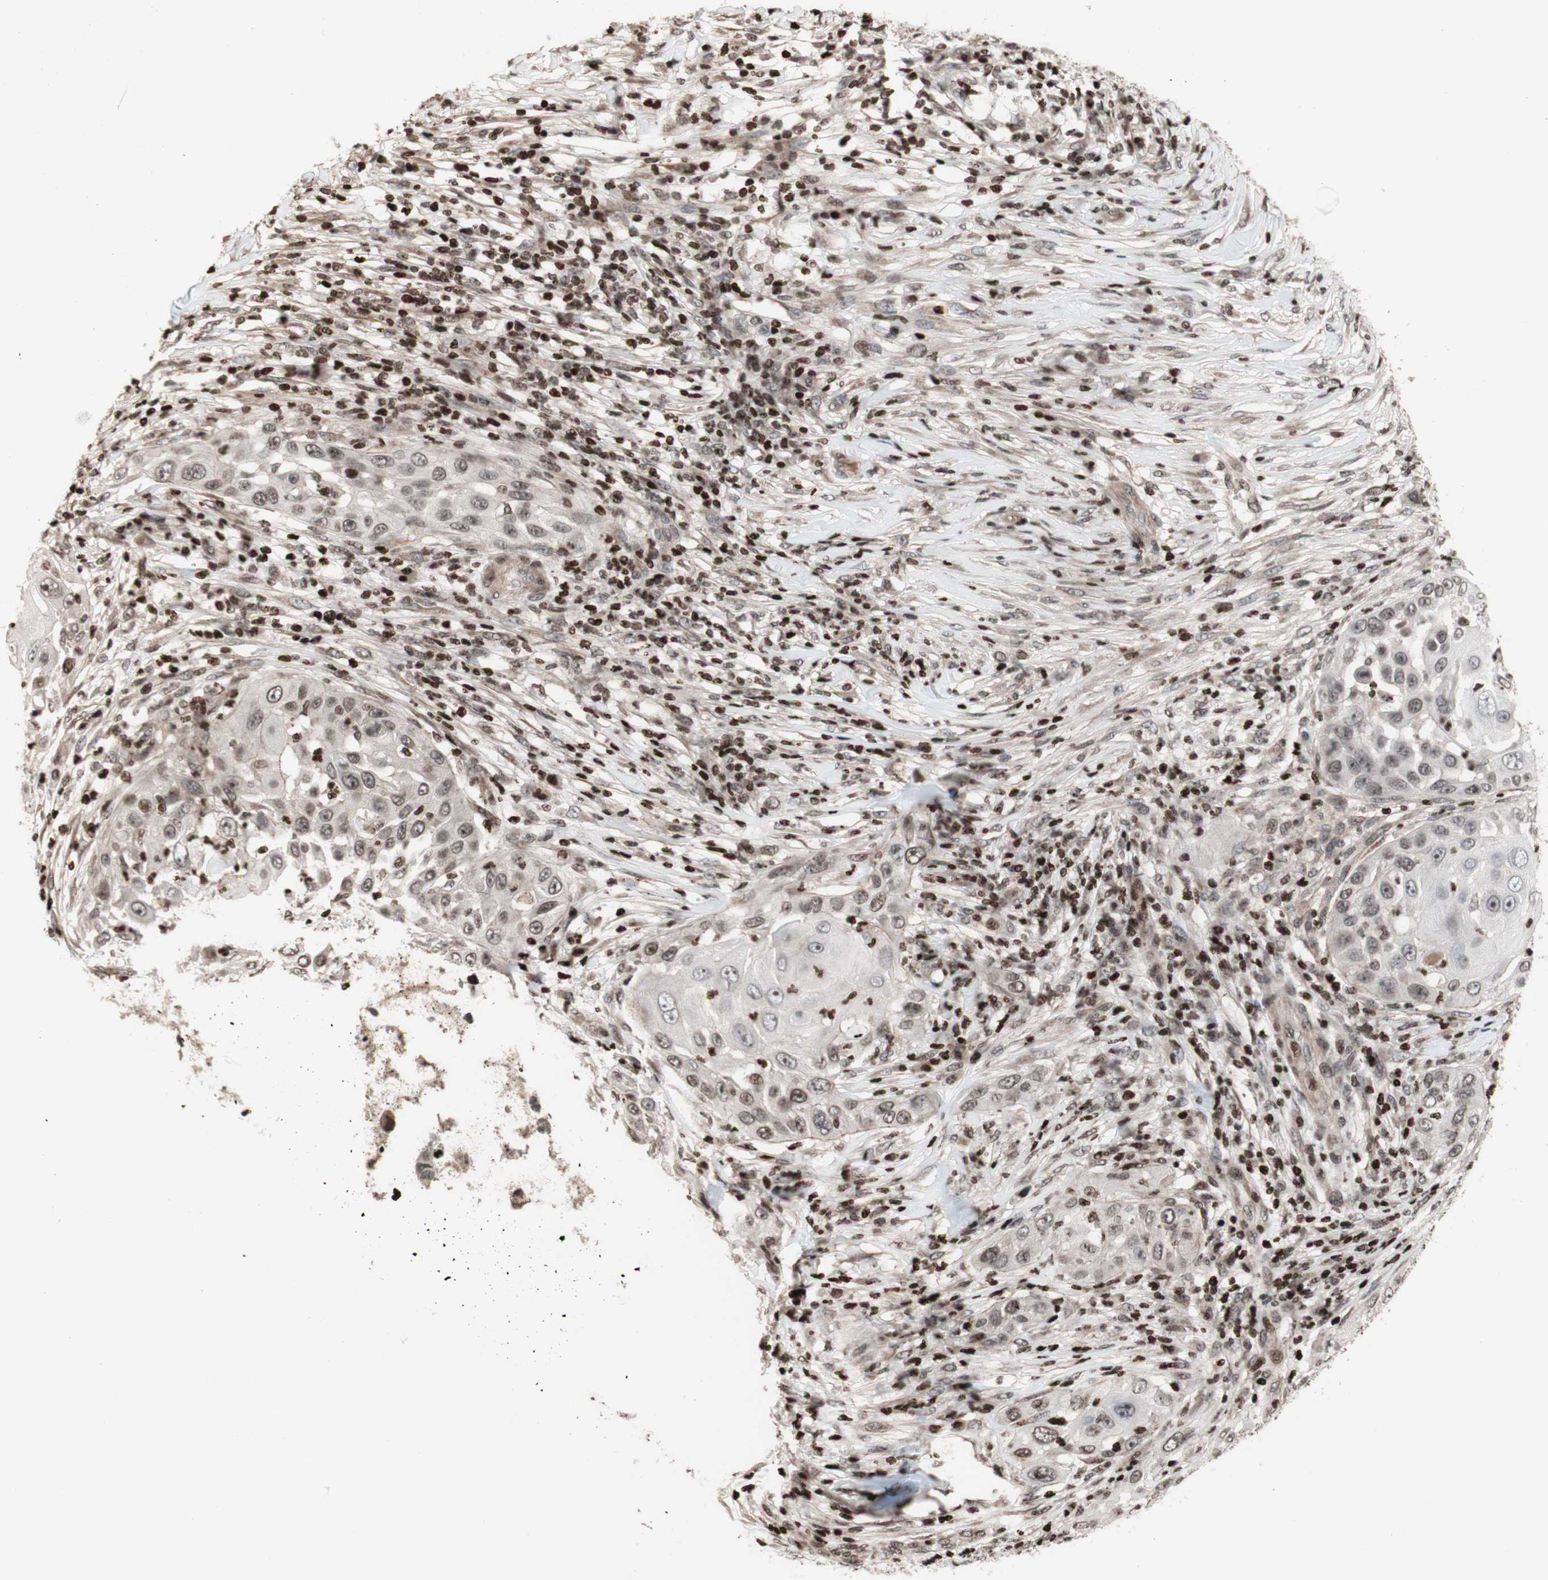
{"staining": {"intensity": "negative", "quantity": "none", "location": "none"}, "tissue": "skin cancer", "cell_type": "Tumor cells", "image_type": "cancer", "snomed": [{"axis": "morphology", "description": "Squamous cell carcinoma, NOS"}, {"axis": "topography", "description": "Skin"}], "caption": "Immunohistochemistry image of human skin cancer stained for a protein (brown), which reveals no positivity in tumor cells. (DAB (3,3'-diaminobenzidine) immunohistochemistry visualized using brightfield microscopy, high magnification).", "gene": "POLA1", "patient": {"sex": "female", "age": 44}}